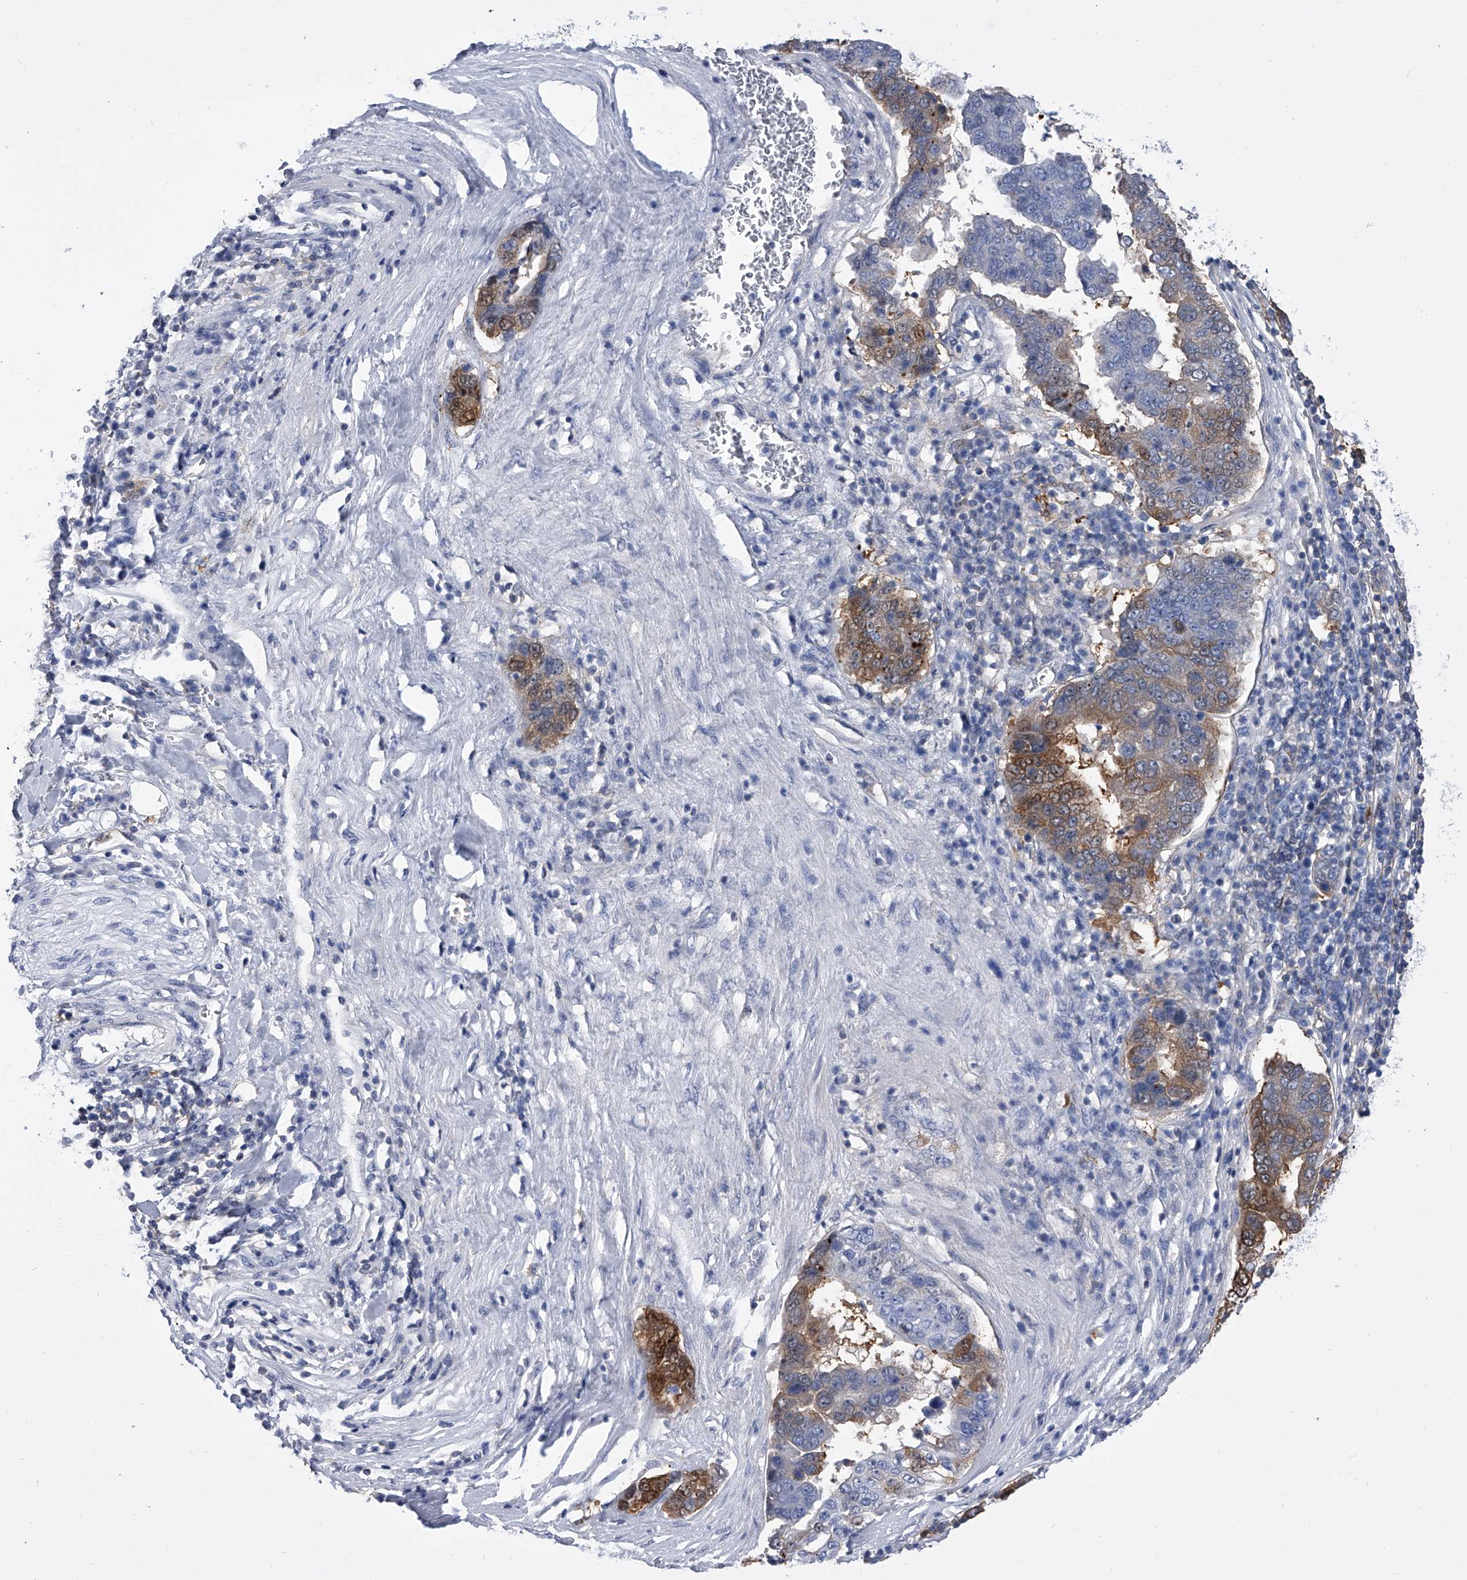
{"staining": {"intensity": "moderate", "quantity": "<25%", "location": "cytoplasmic/membranous"}, "tissue": "pancreatic cancer", "cell_type": "Tumor cells", "image_type": "cancer", "snomed": [{"axis": "morphology", "description": "Adenocarcinoma, NOS"}, {"axis": "topography", "description": "Pancreas"}], "caption": "Pancreatic cancer was stained to show a protein in brown. There is low levels of moderate cytoplasmic/membranous staining in about <25% of tumor cells.", "gene": "SERPINB9", "patient": {"sex": "female", "age": 61}}